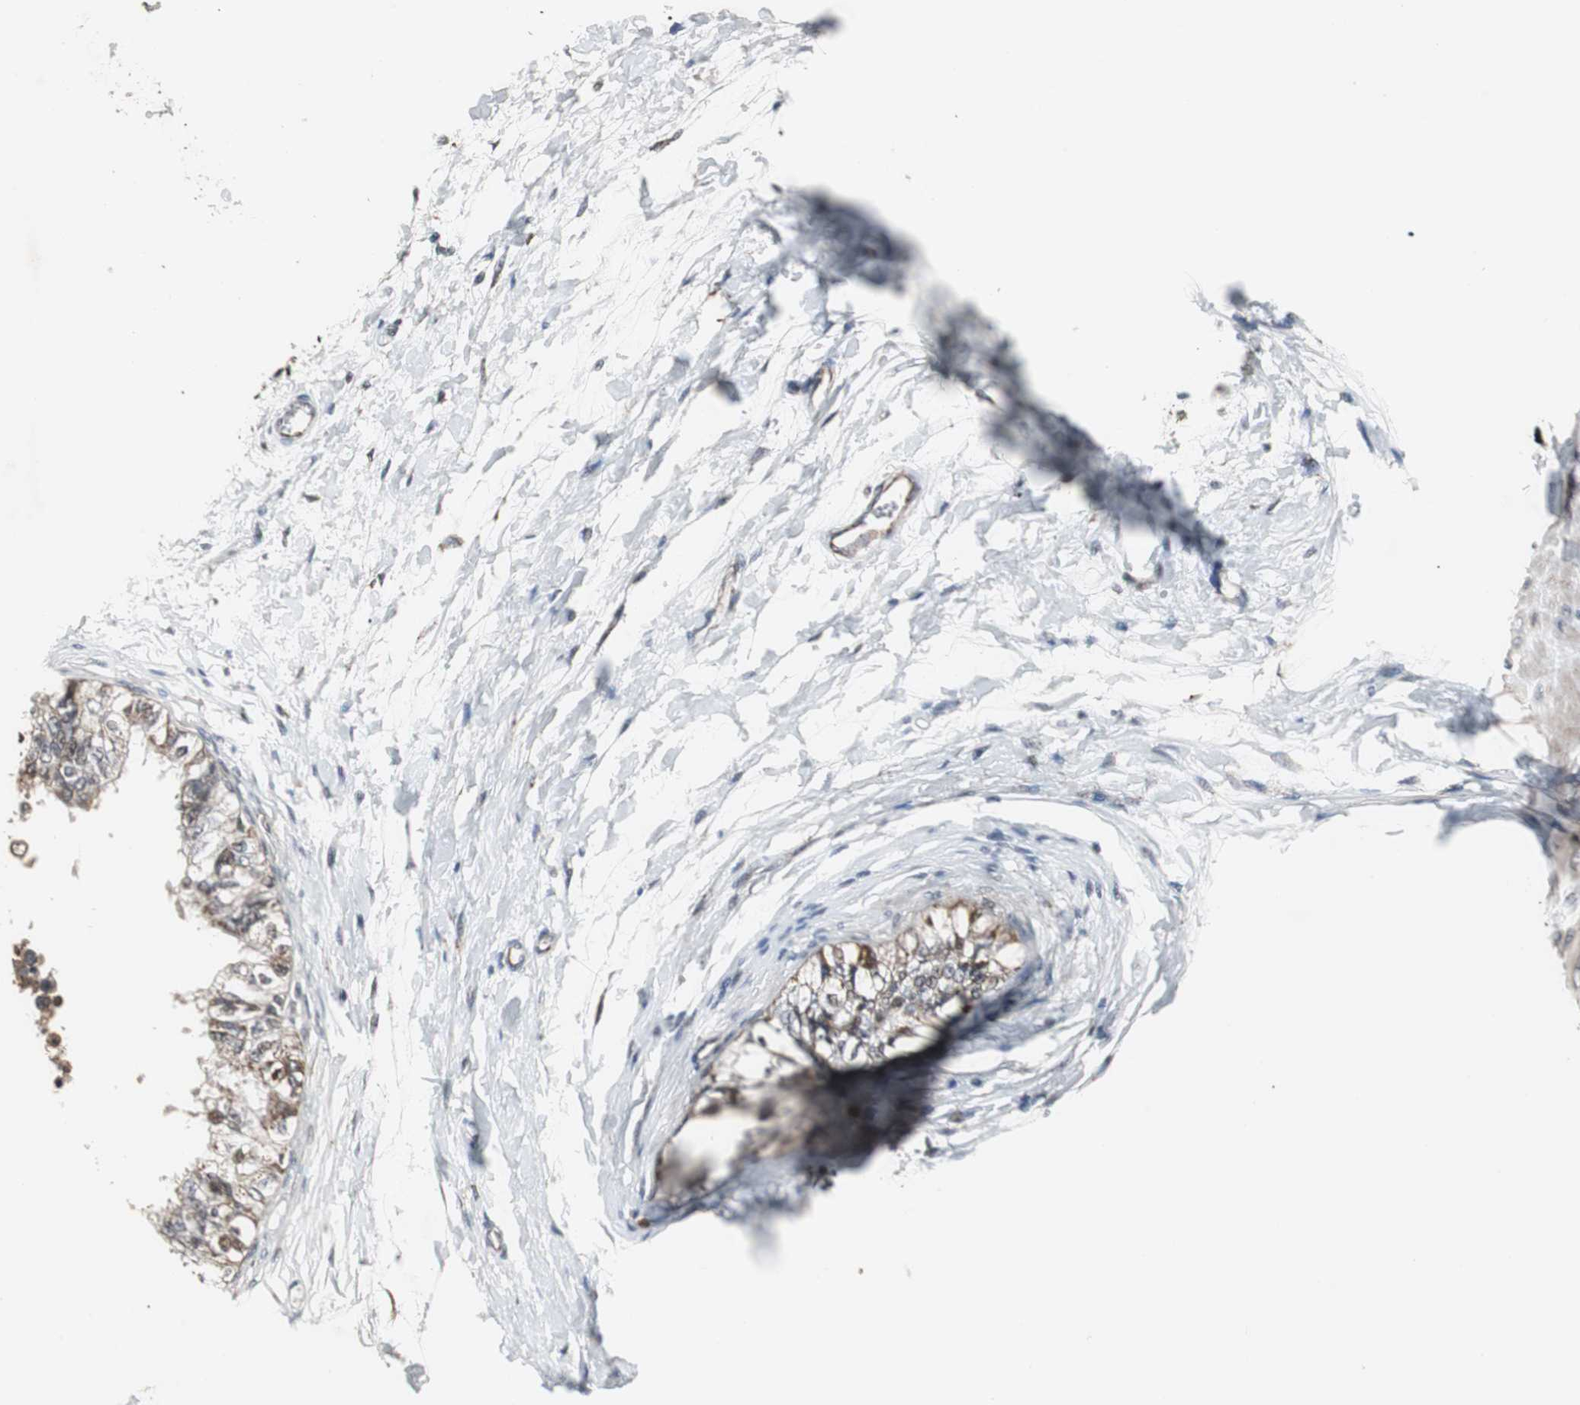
{"staining": {"intensity": "moderate", "quantity": "25%-75%", "location": "cytoplasmic/membranous,nuclear"}, "tissue": "epididymis", "cell_type": "Glandular cells", "image_type": "normal", "snomed": [{"axis": "morphology", "description": "Normal tissue, NOS"}, {"axis": "morphology", "description": "Adenocarcinoma, metastatic, NOS"}, {"axis": "topography", "description": "Testis"}, {"axis": "topography", "description": "Epididymis"}], "caption": "DAB (3,3'-diaminobenzidine) immunohistochemical staining of unremarkable human epididymis demonstrates moderate cytoplasmic/membranous,nuclear protein staining in about 25%-75% of glandular cells. Nuclei are stained in blue.", "gene": "MRPL40", "patient": {"sex": "male", "age": 26}}